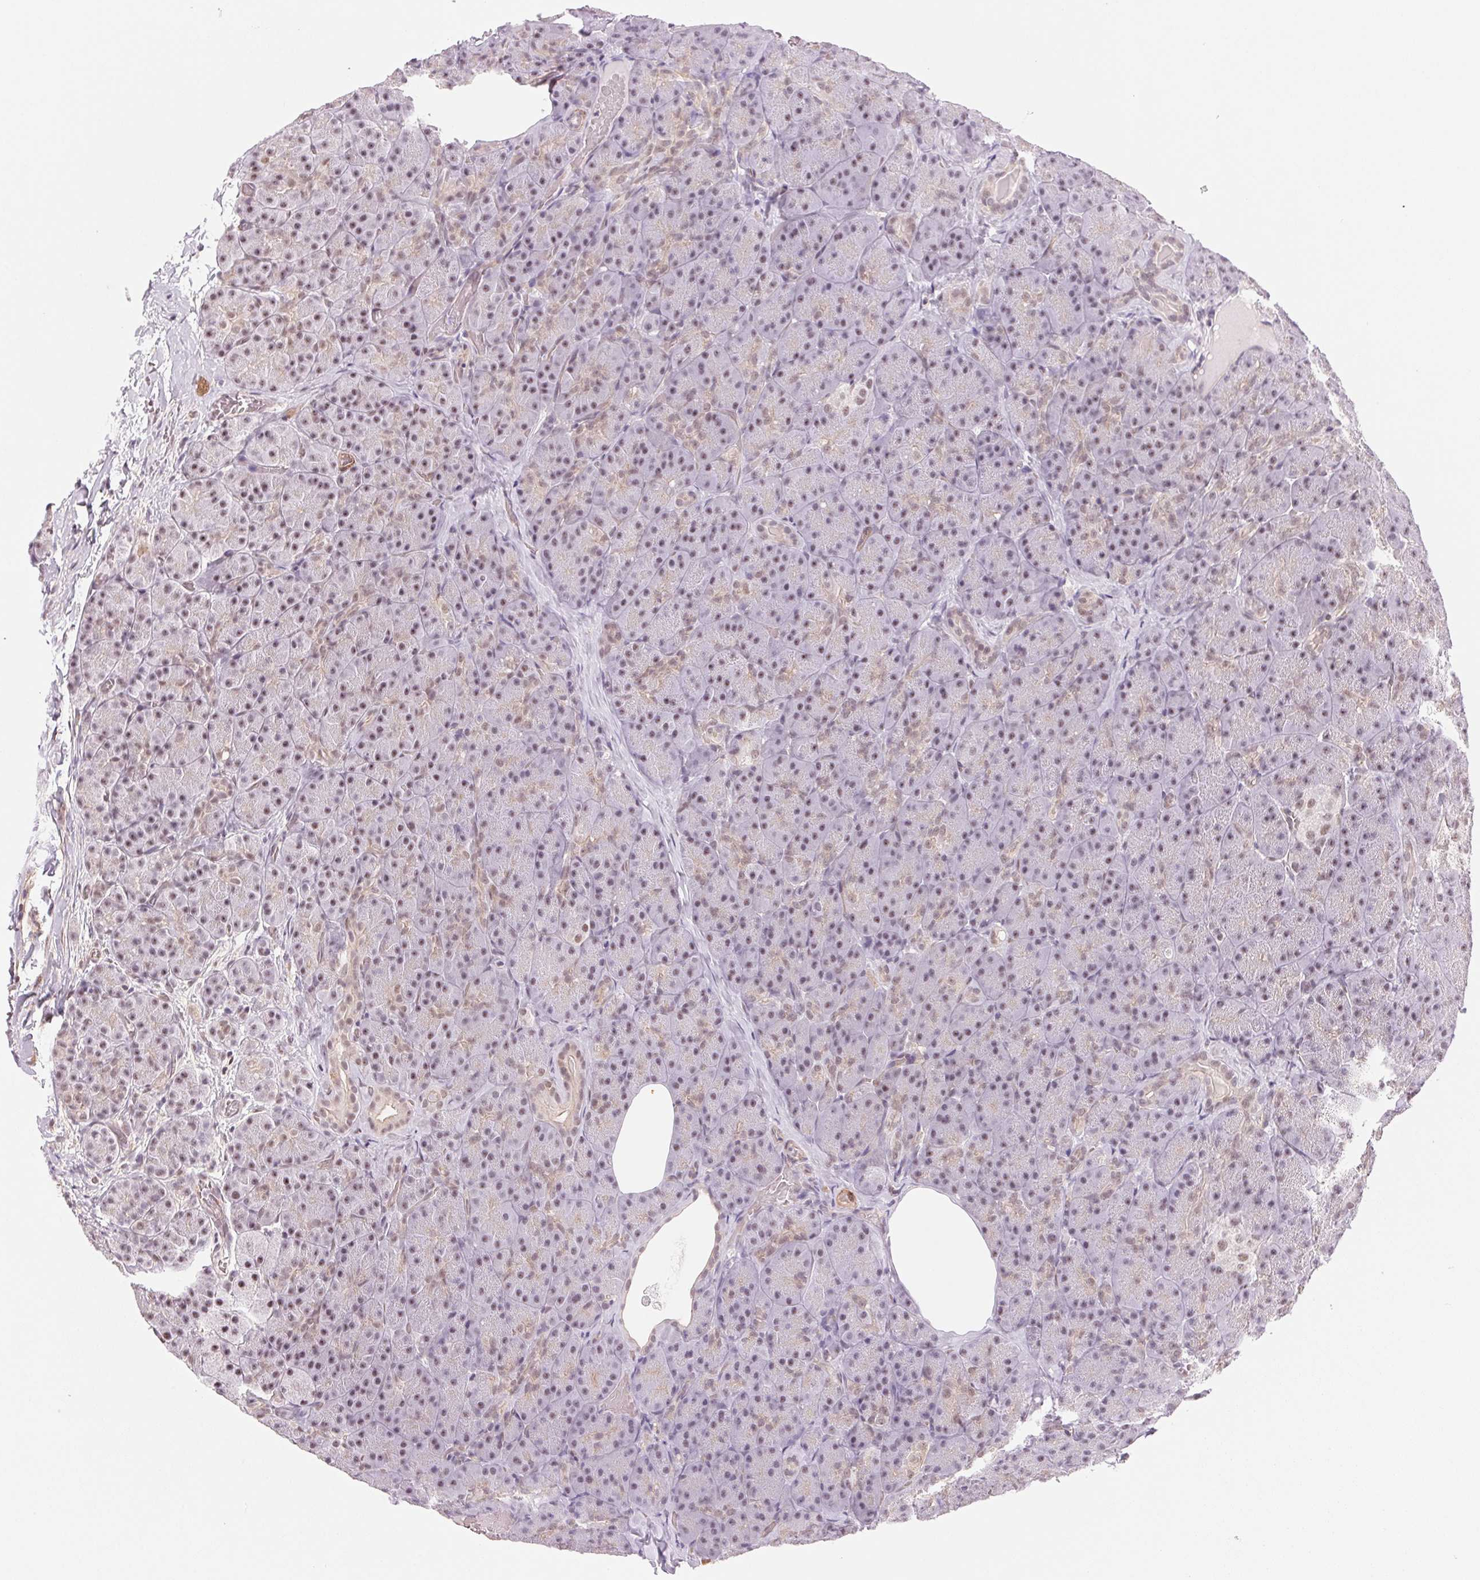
{"staining": {"intensity": "moderate", "quantity": "25%-75%", "location": "nuclear"}, "tissue": "pancreas", "cell_type": "Exocrine glandular cells", "image_type": "normal", "snomed": [{"axis": "morphology", "description": "Normal tissue, NOS"}, {"axis": "topography", "description": "Pancreas"}], "caption": "Pancreas stained with DAB (3,3'-diaminobenzidine) immunohistochemistry (IHC) displays medium levels of moderate nuclear positivity in approximately 25%-75% of exocrine glandular cells.", "gene": "HNRNPDL", "patient": {"sex": "male", "age": 57}}